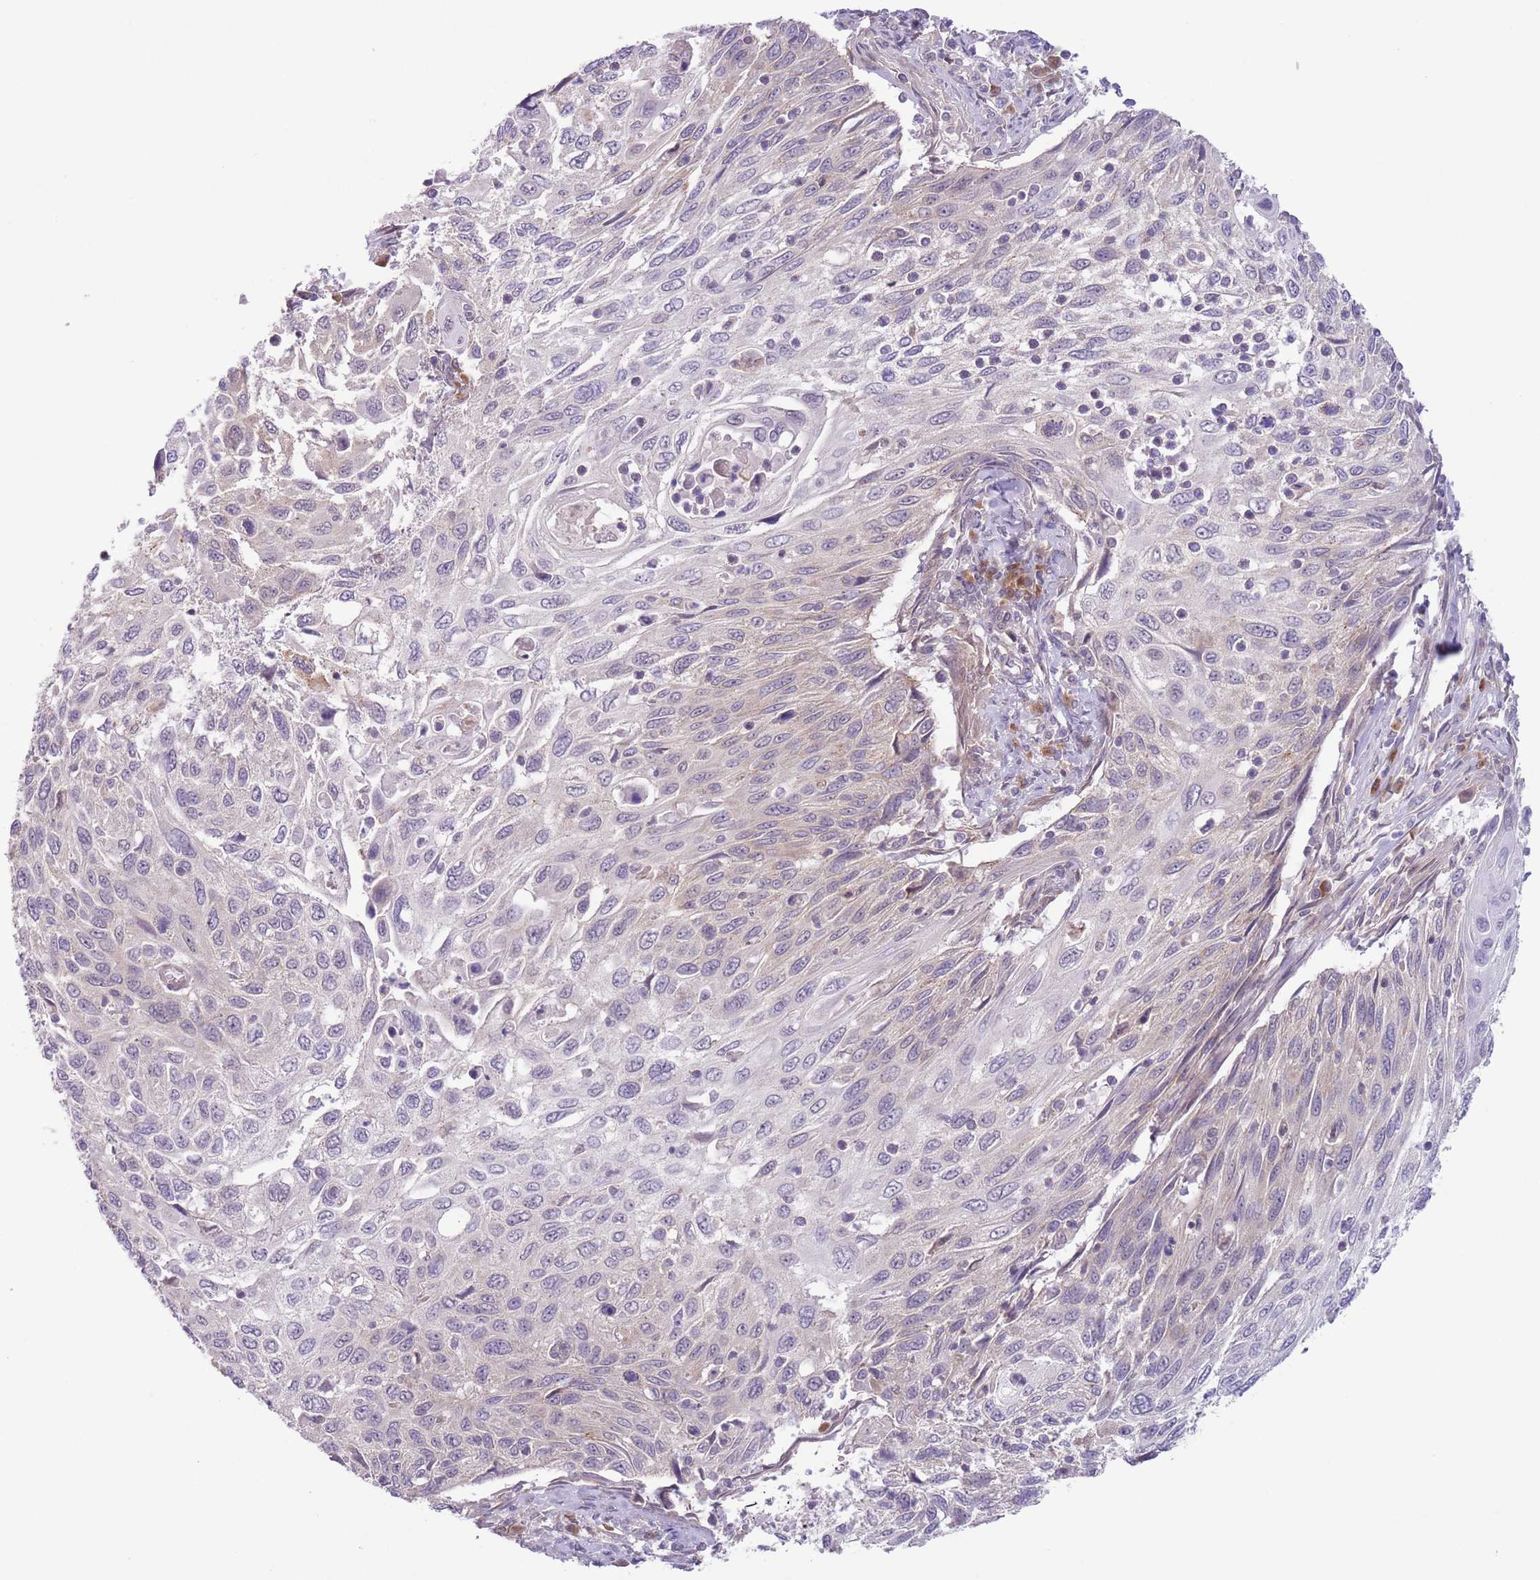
{"staining": {"intensity": "negative", "quantity": "none", "location": "none"}, "tissue": "cervical cancer", "cell_type": "Tumor cells", "image_type": "cancer", "snomed": [{"axis": "morphology", "description": "Squamous cell carcinoma, NOS"}, {"axis": "topography", "description": "Cervix"}], "caption": "Immunohistochemistry histopathology image of neoplastic tissue: squamous cell carcinoma (cervical) stained with DAB (3,3'-diaminobenzidine) exhibits no significant protein positivity in tumor cells.", "gene": "COPE", "patient": {"sex": "female", "age": 70}}